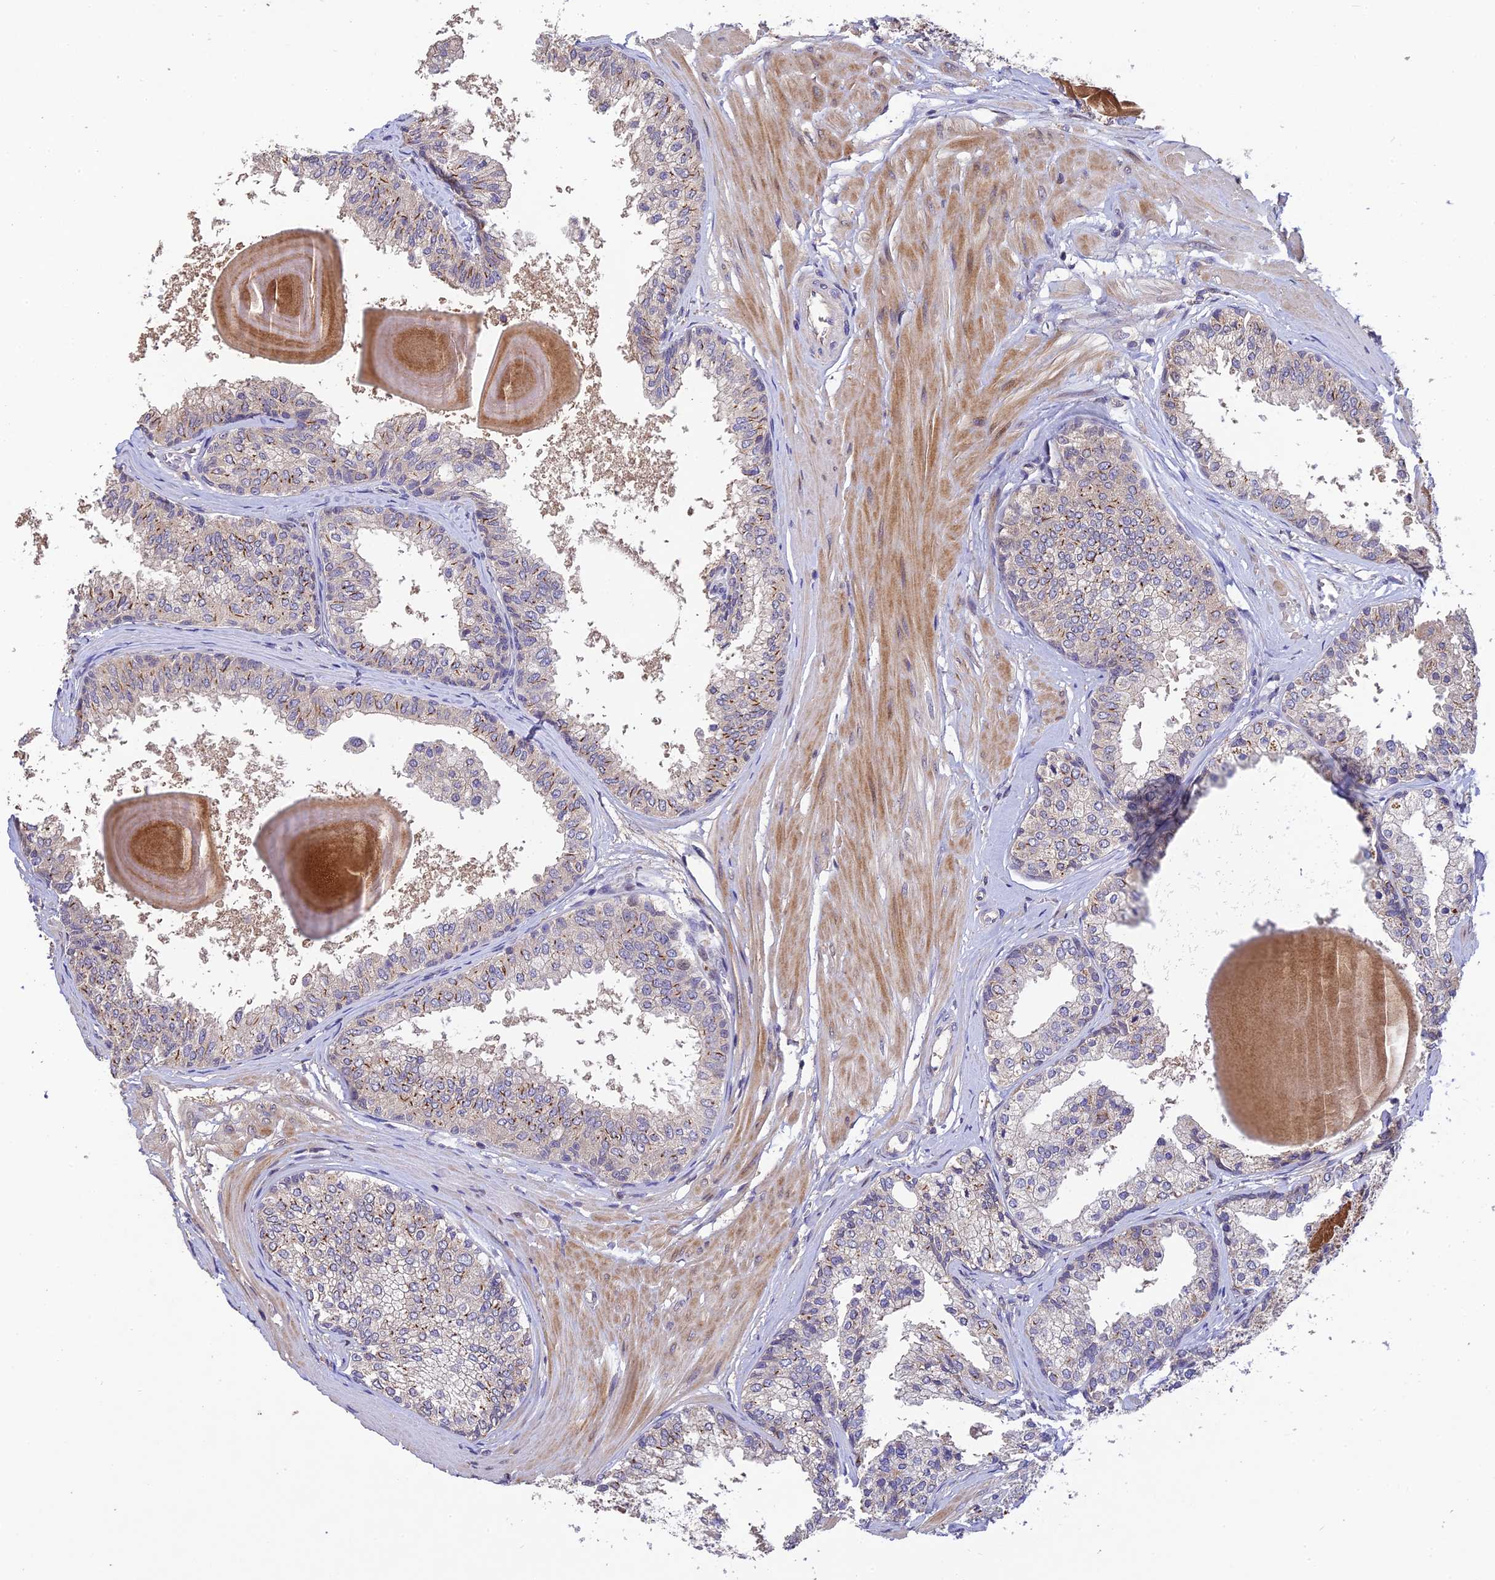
{"staining": {"intensity": "moderate", "quantity": "<25%", "location": "cytoplasmic/membranous"}, "tissue": "prostate", "cell_type": "Glandular cells", "image_type": "normal", "snomed": [{"axis": "morphology", "description": "Normal tissue, NOS"}, {"axis": "topography", "description": "Prostate"}], "caption": "Immunohistochemical staining of benign human prostate displays low levels of moderate cytoplasmic/membranous expression in about <25% of glandular cells.", "gene": "DENND5B", "patient": {"sex": "male", "age": 48}}